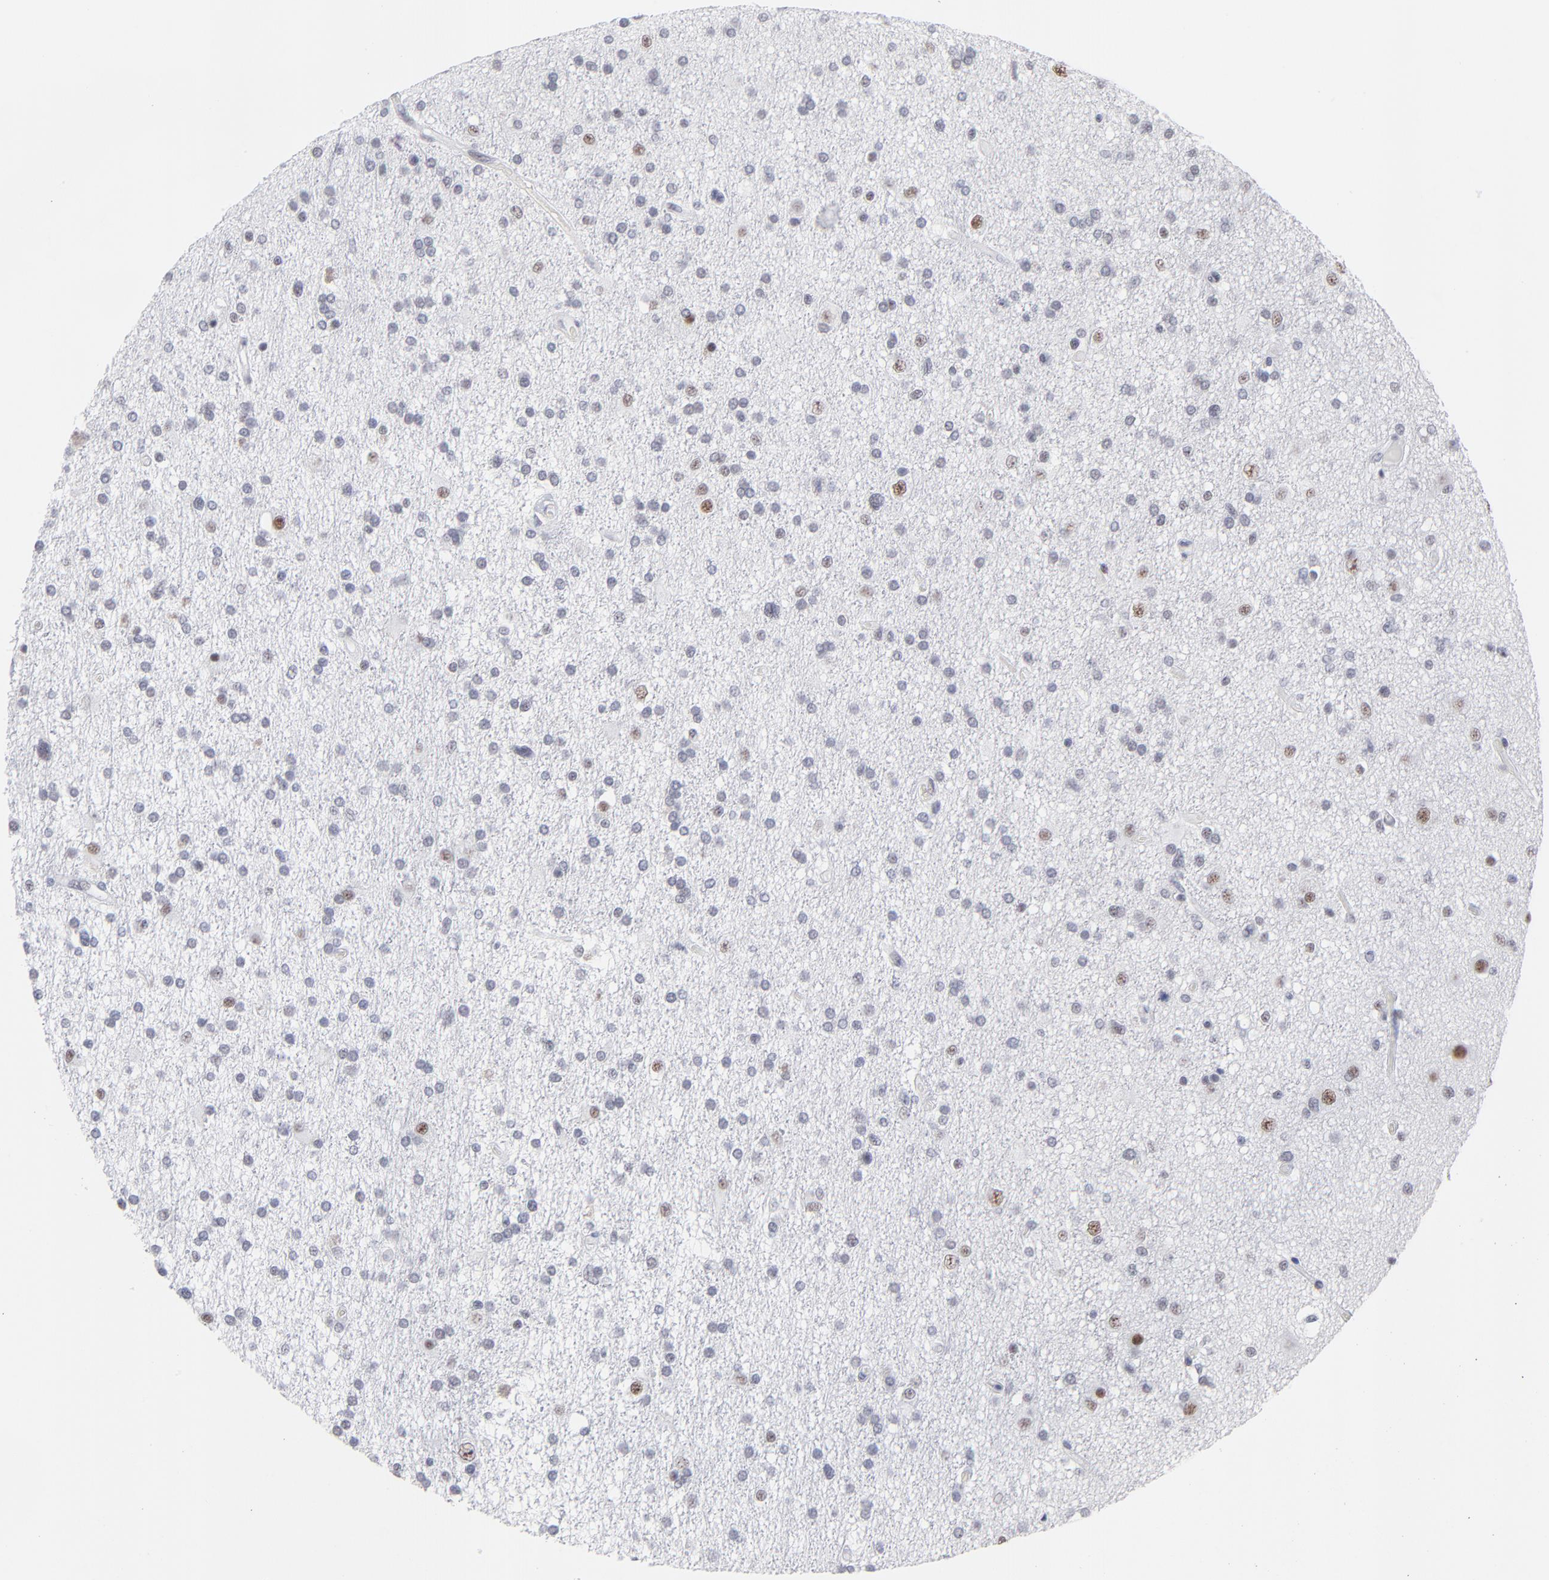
{"staining": {"intensity": "moderate", "quantity": "<25%", "location": "nuclear"}, "tissue": "glioma", "cell_type": "Tumor cells", "image_type": "cancer", "snomed": [{"axis": "morphology", "description": "Glioma, malignant, High grade"}, {"axis": "topography", "description": "Brain"}], "caption": "DAB immunohistochemical staining of human high-grade glioma (malignant) demonstrates moderate nuclear protein positivity in approximately <25% of tumor cells.", "gene": "SNRPB", "patient": {"sex": "male", "age": 33}}